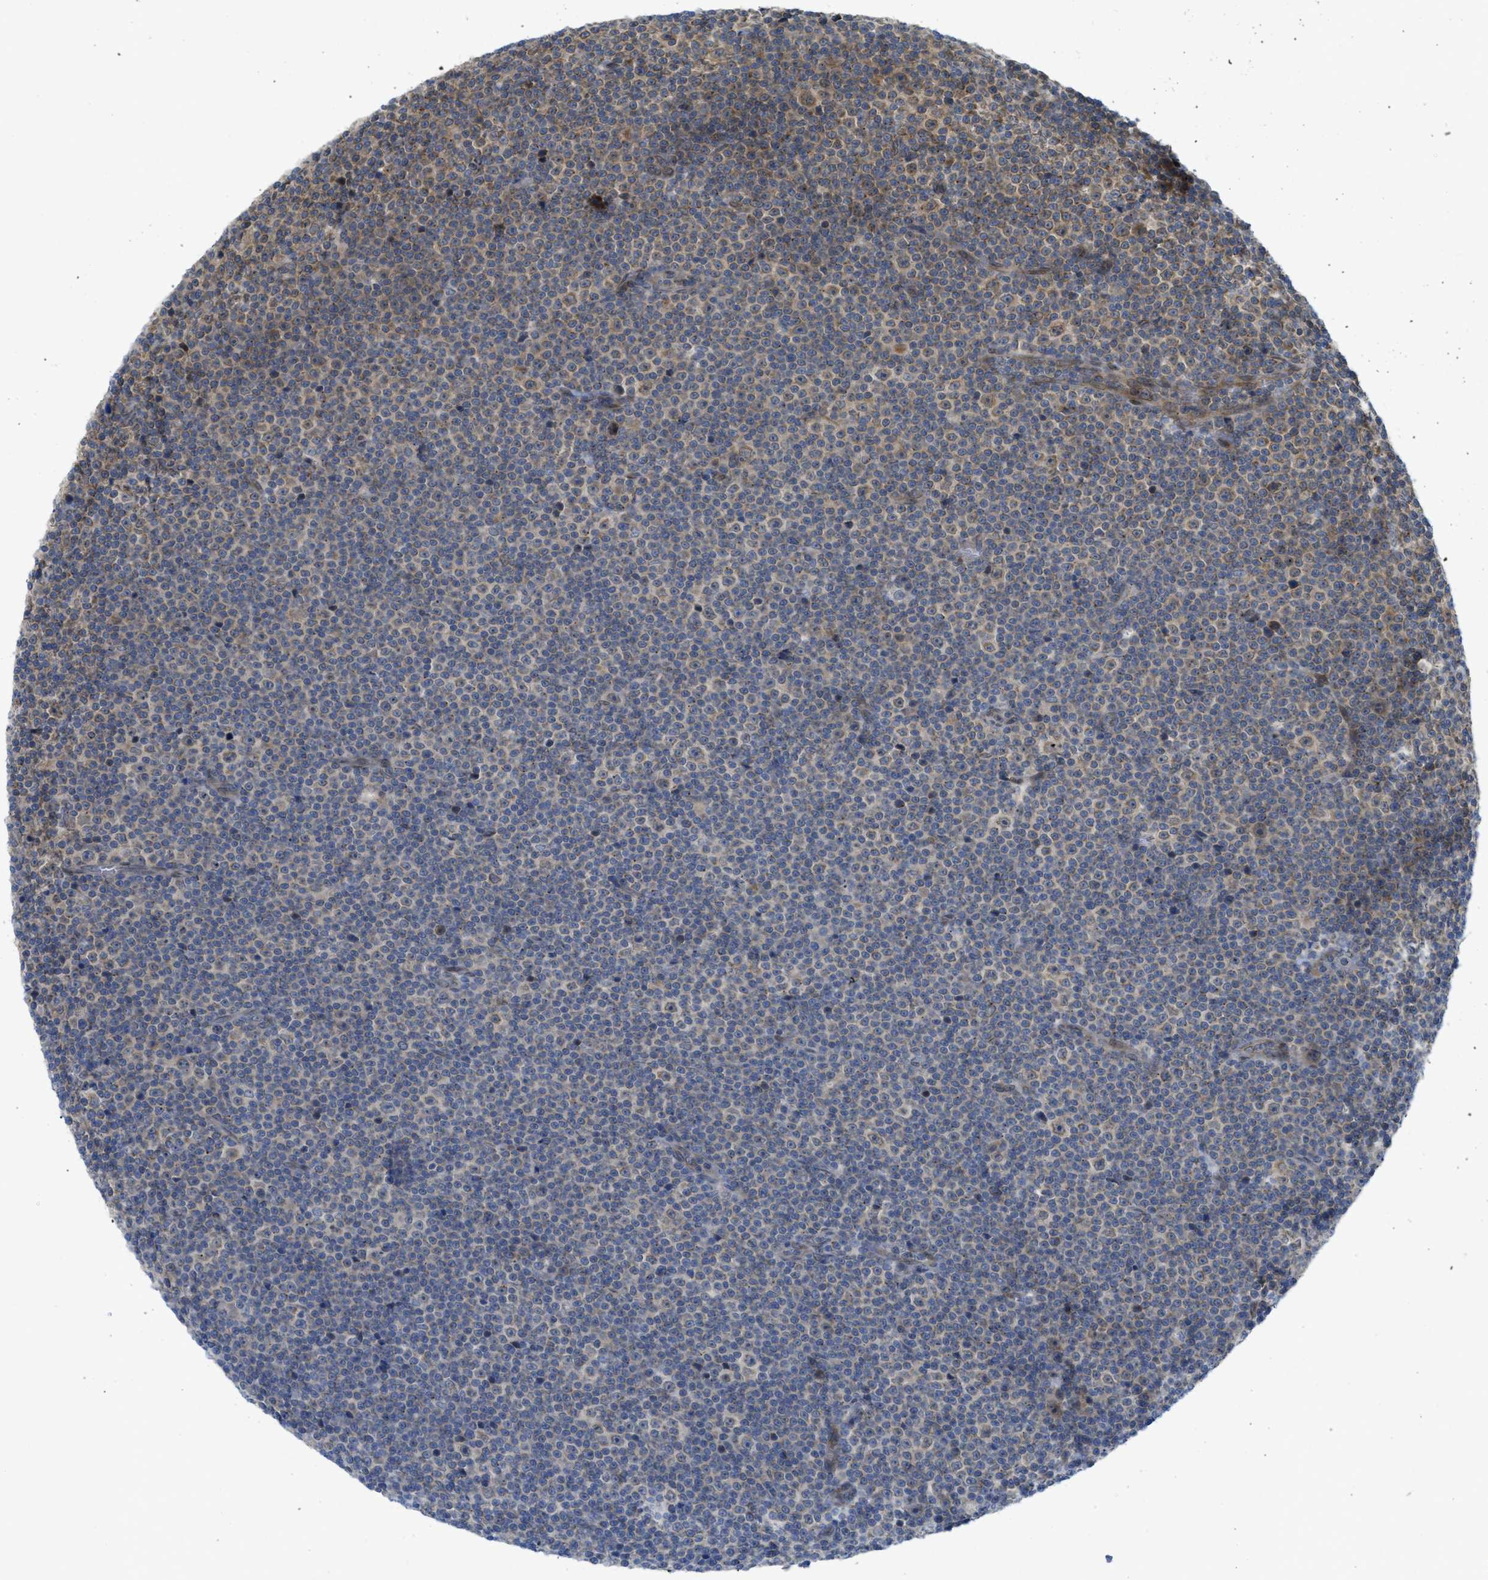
{"staining": {"intensity": "moderate", "quantity": "<25%", "location": "cytoplasmic/membranous"}, "tissue": "lymphoma", "cell_type": "Tumor cells", "image_type": "cancer", "snomed": [{"axis": "morphology", "description": "Malignant lymphoma, non-Hodgkin's type, Low grade"}, {"axis": "topography", "description": "Lymph node"}], "caption": "Malignant lymphoma, non-Hodgkin's type (low-grade) was stained to show a protein in brown. There is low levels of moderate cytoplasmic/membranous expression in about <25% of tumor cells.", "gene": "EIF2AK3", "patient": {"sex": "female", "age": 67}}